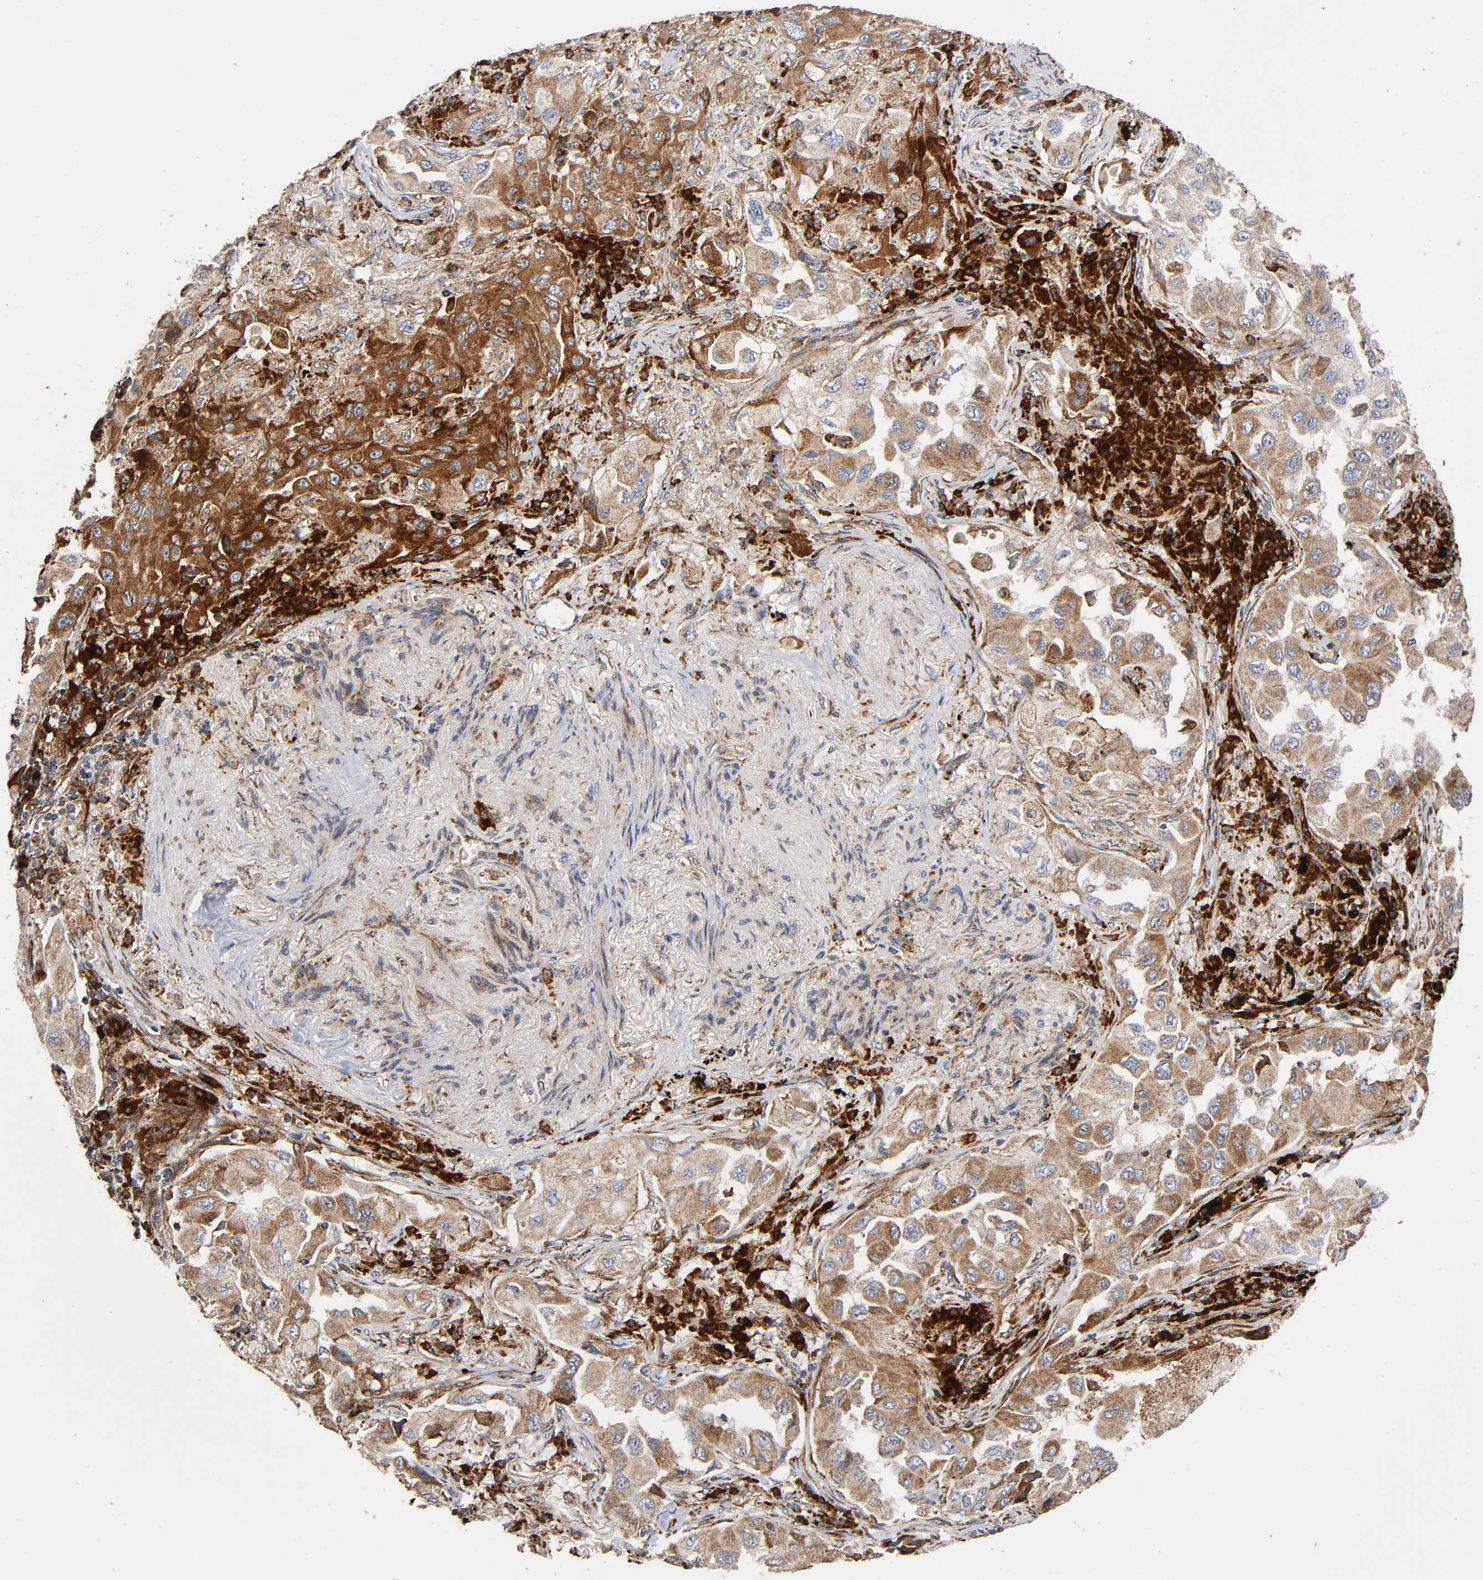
{"staining": {"intensity": "moderate", "quantity": ">75%", "location": "cytoplasmic/membranous"}, "tissue": "lung cancer", "cell_type": "Tumor cells", "image_type": "cancer", "snomed": [{"axis": "morphology", "description": "Adenocarcinoma, NOS"}, {"axis": "topography", "description": "Lung"}], "caption": "Lung adenocarcinoma was stained to show a protein in brown. There is medium levels of moderate cytoplasmic/membranous positivity in approximately >75% of tumor cells.", "gene": "MAP3K1", "patient": {"sex": "female", "age": 65}}